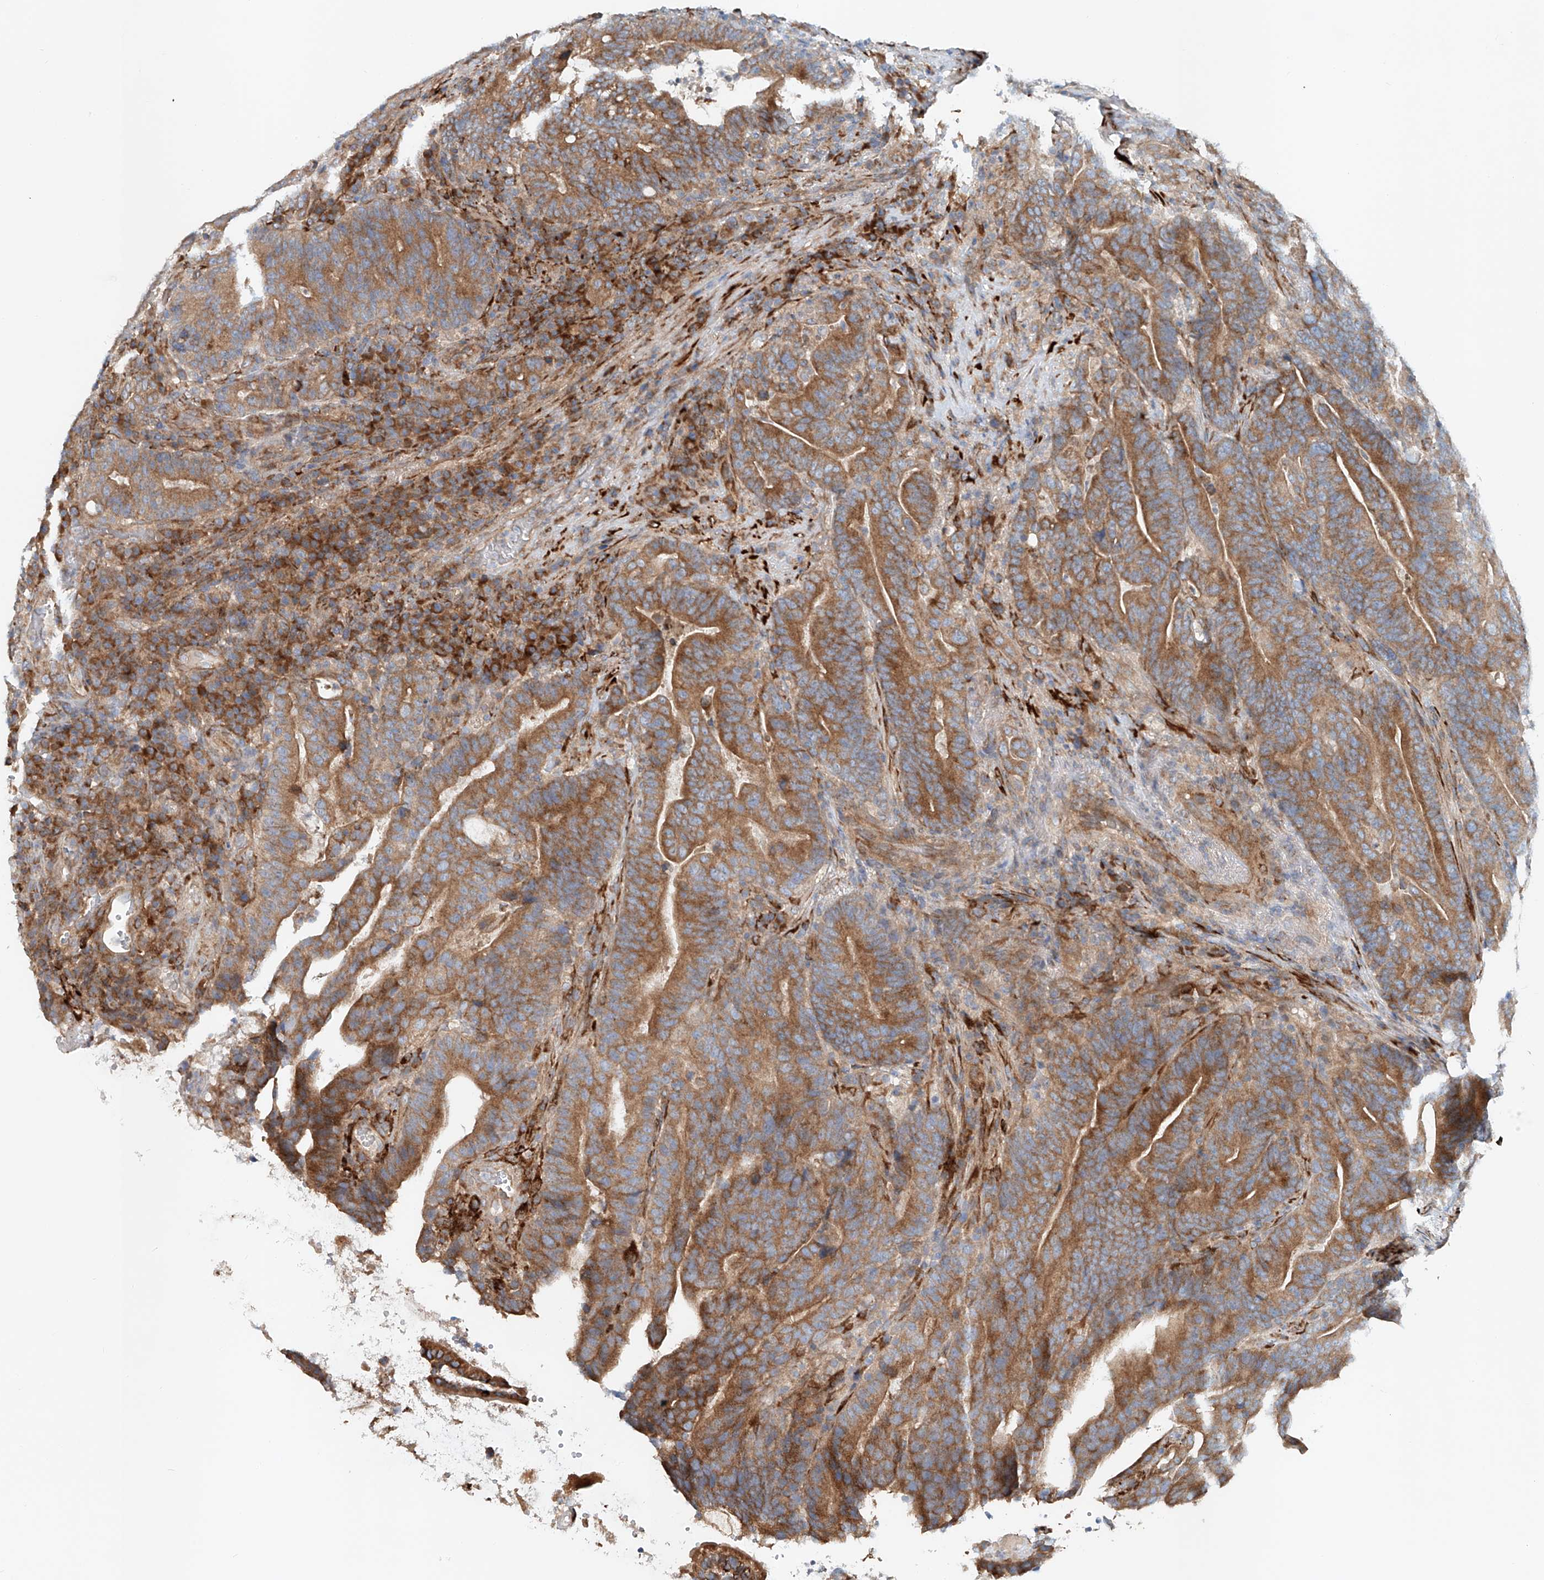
{"staining": {"intensity": "moderate", "quantity": ">75%", "location": "cytoplasmic/membranous"}, "tissue": "colorectal cancer", "cell_type": "Tumor cells", "image_type": "cancer", "snomed": [{"axis": "morphology", "description": "Adenocarcinoma, NOS"}, {"axis": "topography", "description": "Colon"}], "caption": "Immunohistochemistry (IHC) micrograph of colorectal adenocarcinoma stained for a protein (brown), which exhibits medium levels of moderate cytoplasmic/membranous staining in about >75% of tumor cells.", "gene": "SNAP29", "patient": {"sex": "female", "age": 66}}